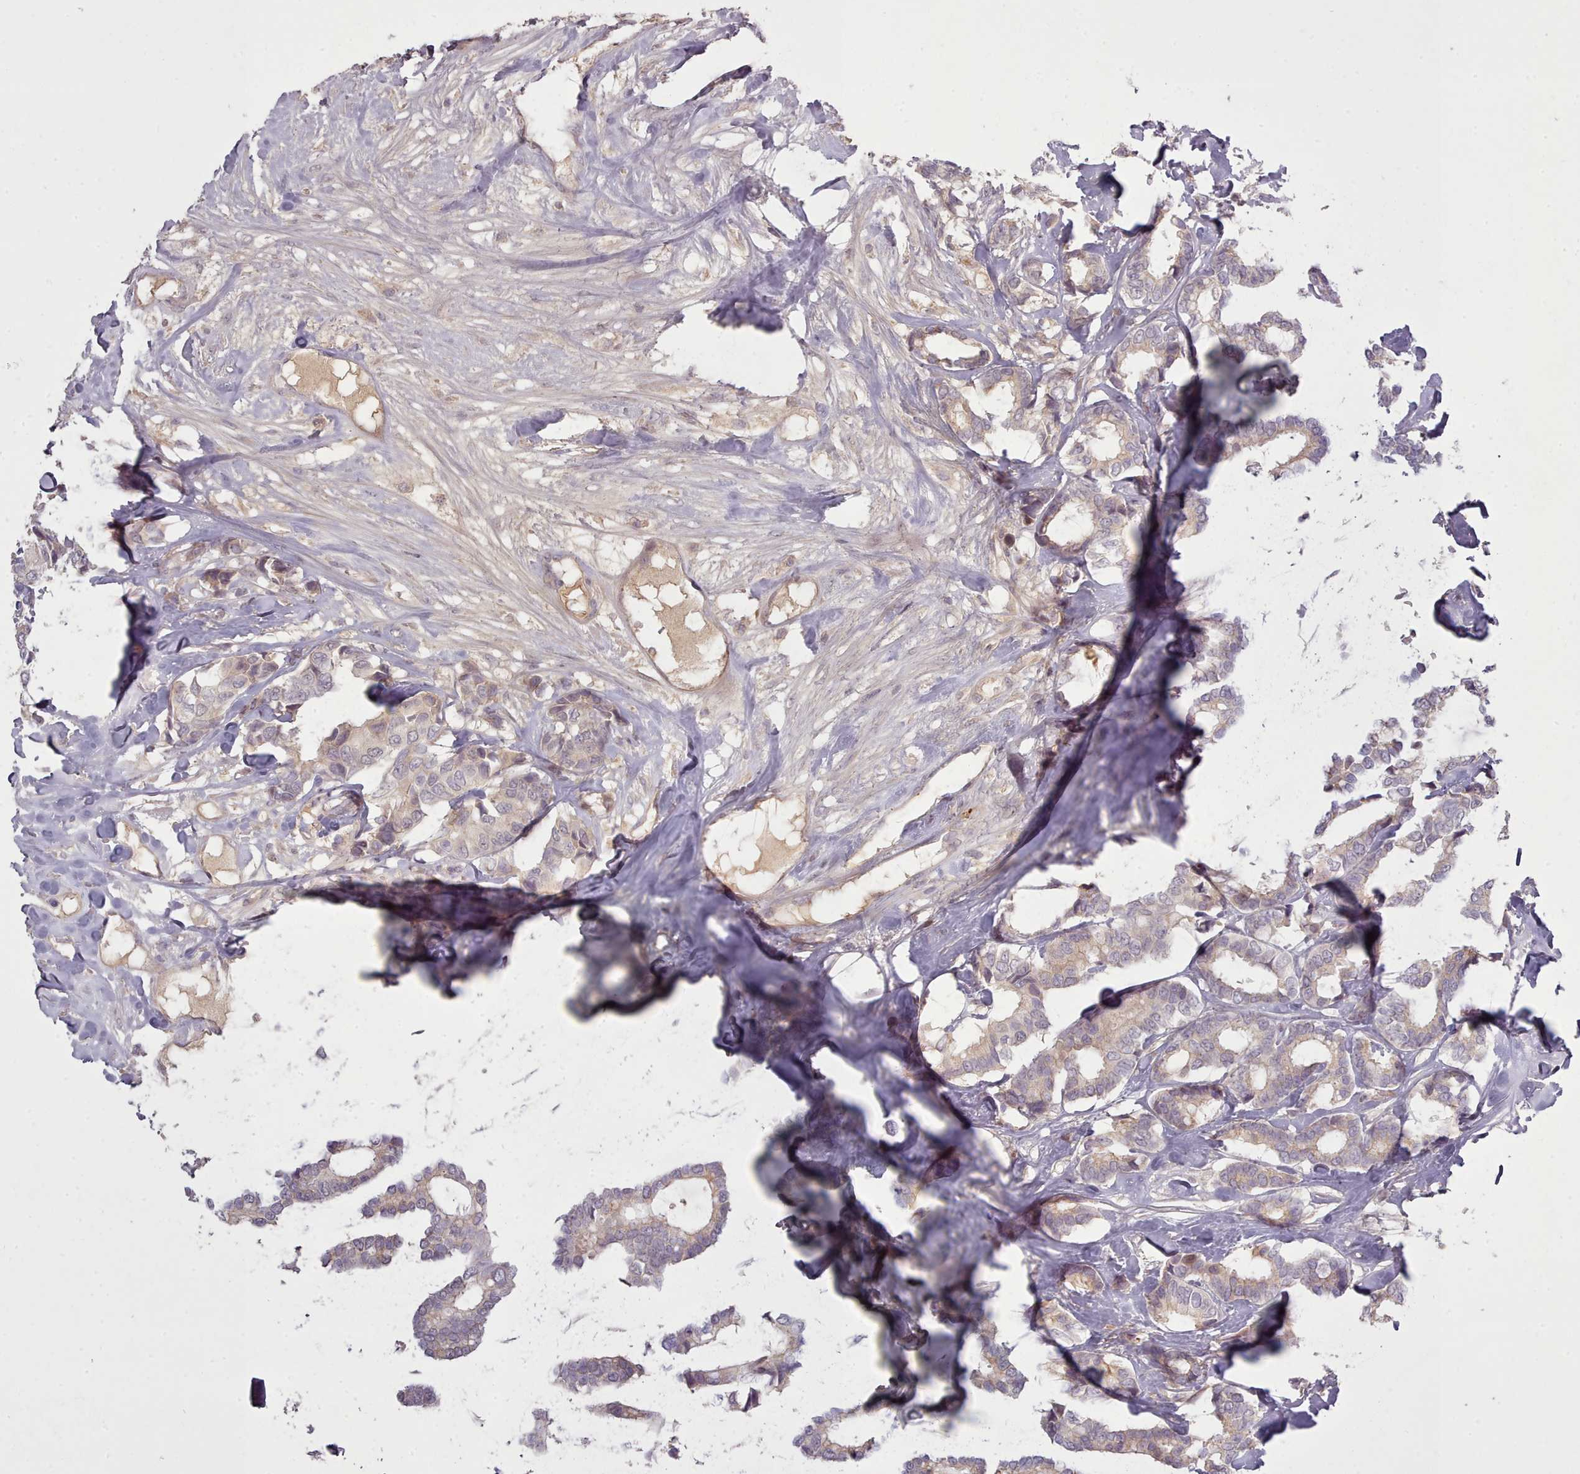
{"staining": {"intensity": "weak", "quantity": "<25%", "location": "cytoplasmic/membranous"}, "tissue": "breast cancer", "cell_type": "Tumor cells", "image_type": "cancer", "snomed": [{"axis": "morphology", "description": "Normal tissue, NOS"}, {"axis": "morphology", "description": "Duct carcinoma"}, {"axis": "topography", "description": "Breast"}], "caption": "Intraductal carcinoma (breast) was stained to show a protein in brown. There is no significant expression in tumor cells. (Immunohistochemistry (ihc), brightfield microscopy, high magnification).", "gene": "LEFTY2", "patient": {"sex": "female", "age": 87}}